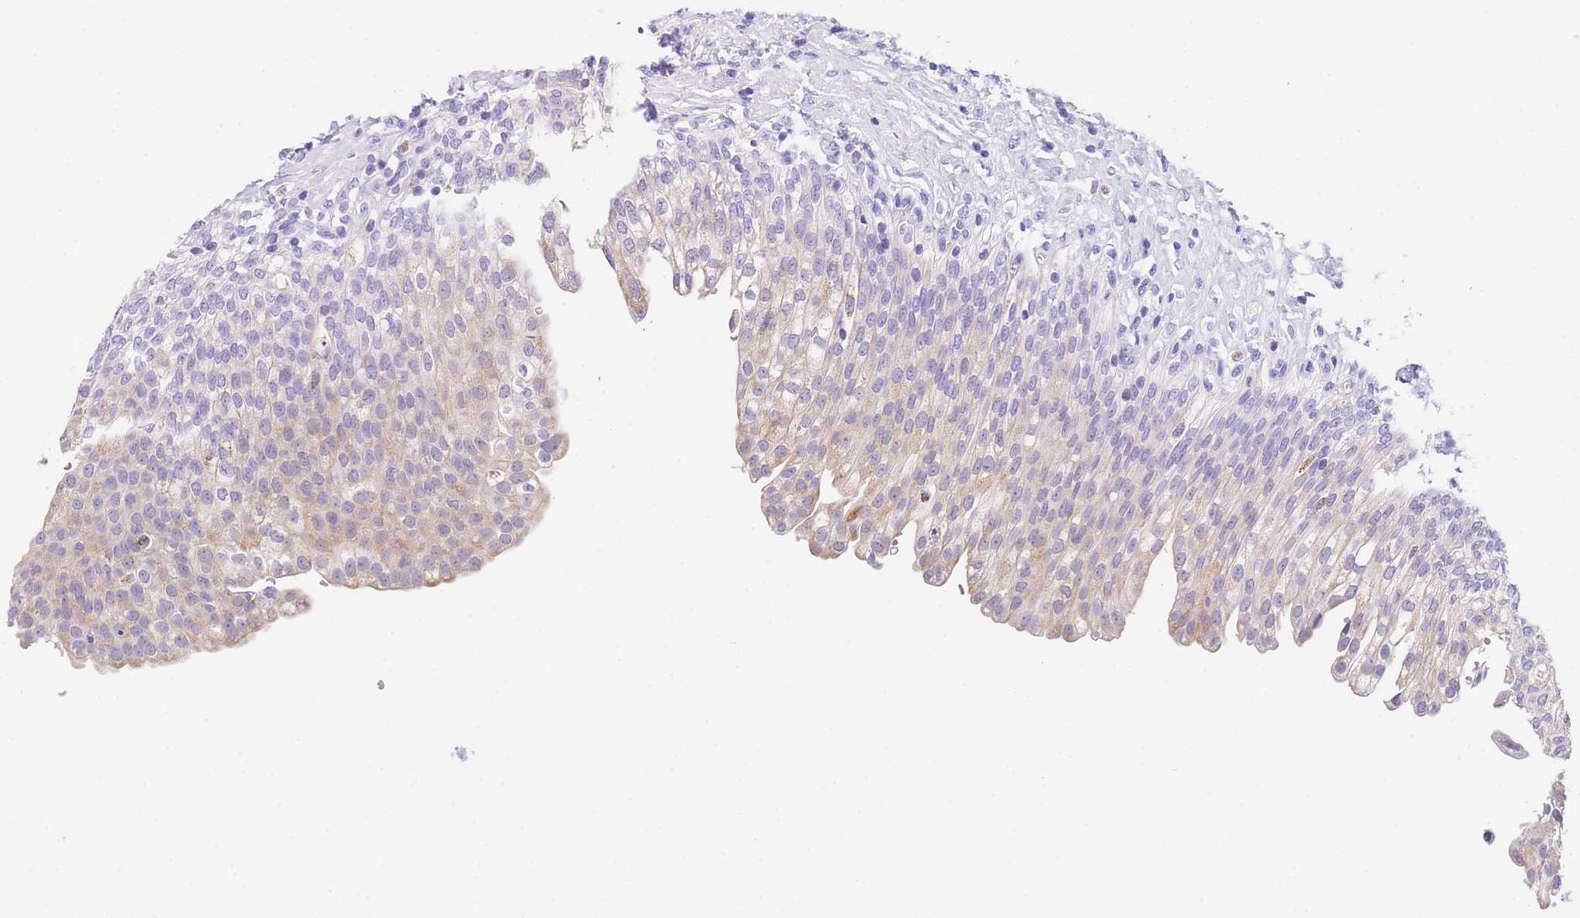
{"staining": {"intensity": "weak", "quantity": "25%-75%", "location": "cytoplasmic/membranous"}, "tissue": "urinary bladder", "cell_type": "Urothelial cells", "image_type": "normal", "snomed": [{"axis": "morphology", "description": "Urothelial carcinoma, High grade"}, {"axis": "topography", "description": "Urinary bladder"}], "caption": "The photomicrograph exhibits immunohistochemical staining of benign urinary bladder. There is weak cytoplasmic/membranous expression is identified in about 25%-75% of urothelial cells. (Stains: DAB in brown, nuclei in blue, Microscopy: brightfield microscopy at high magnification).", "gene": "NKD2", "patient": {"sex": "male", "age": 46}}